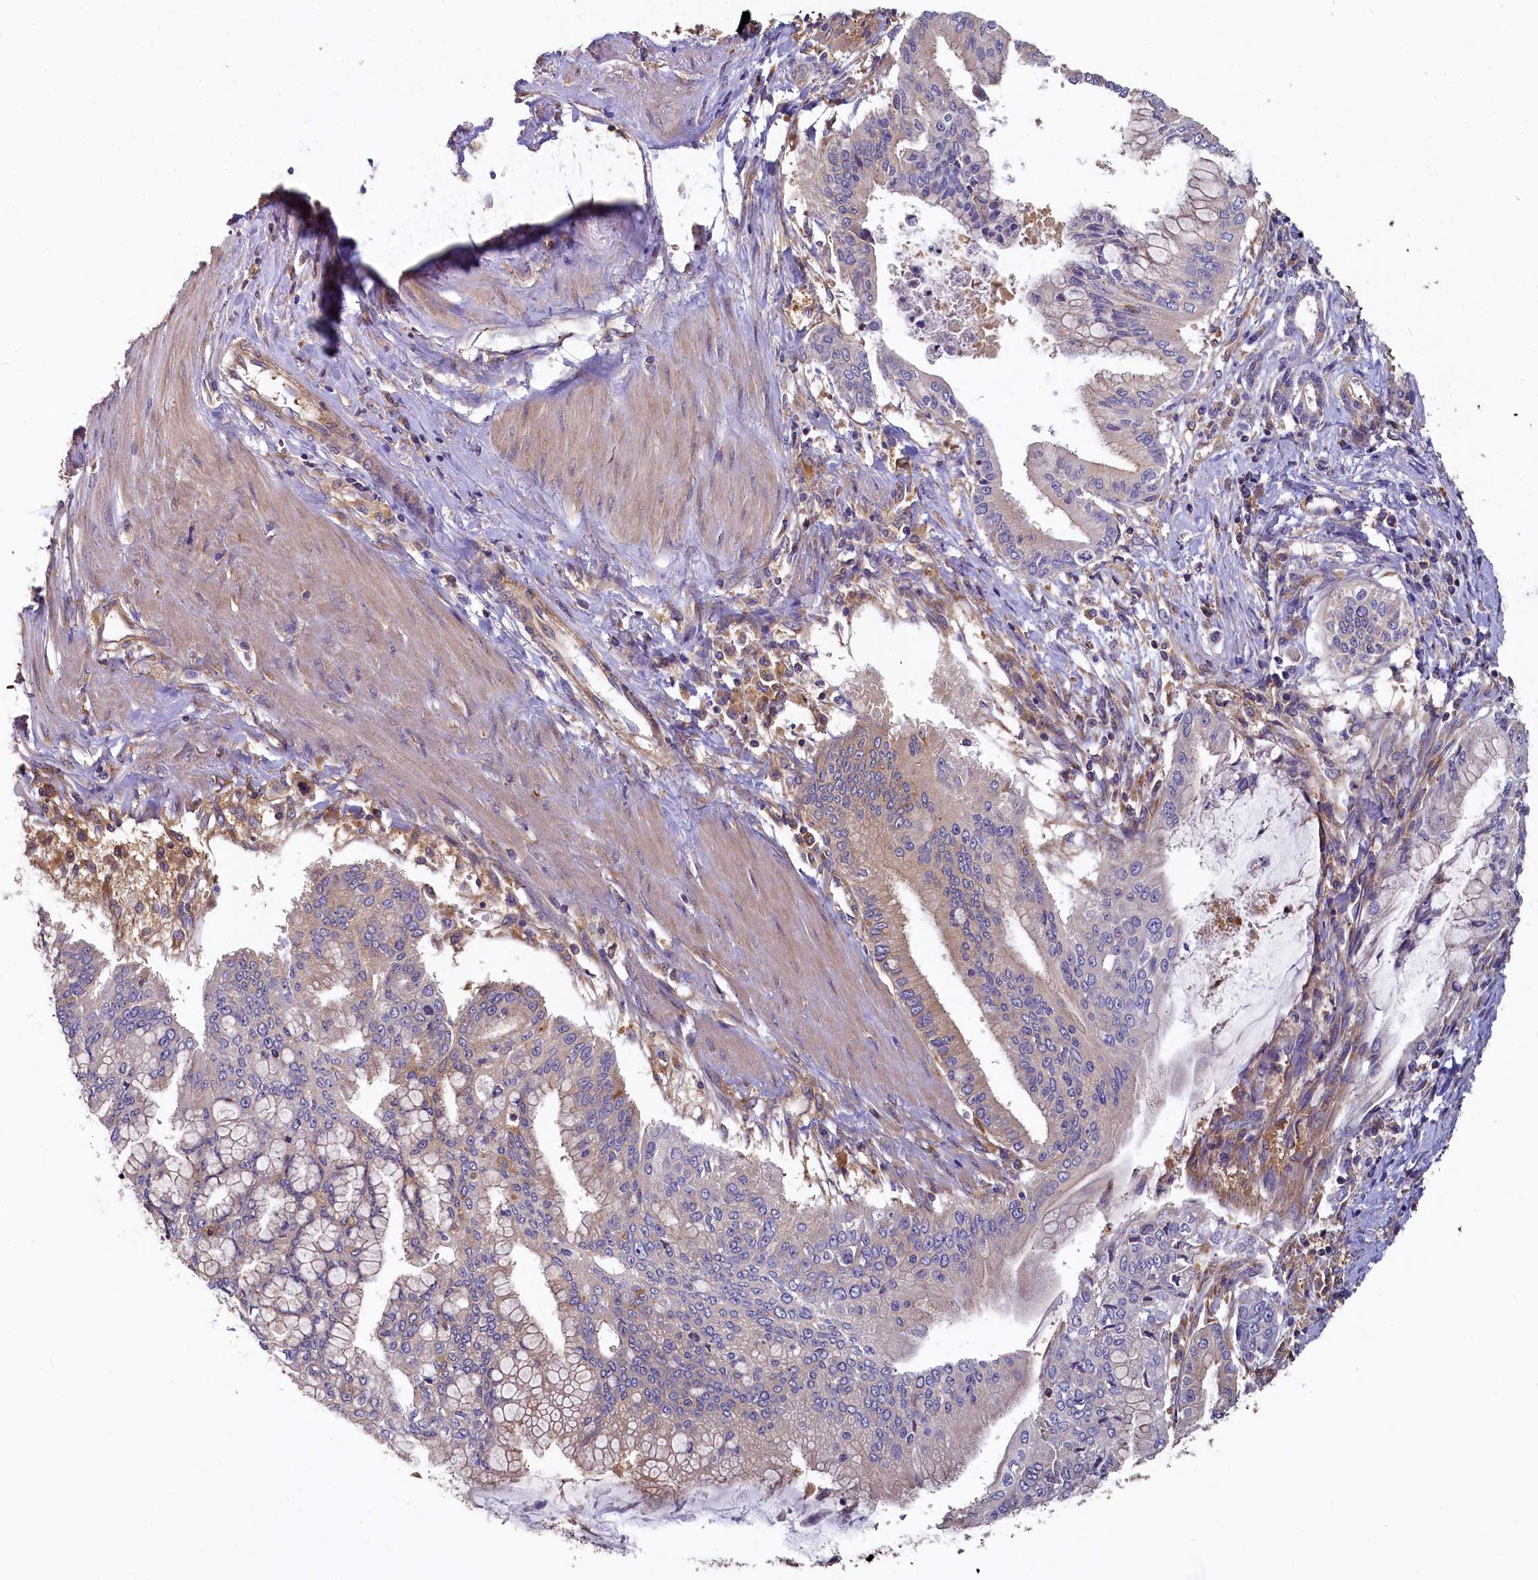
{"staining": {"intensity": "weak", "quantity": "<25%", "location": "cytoplasmic/membranous"}, "tissue": "pancreatic cancer", "cell_type": "Tumor cells", "image_type": "cancer", "snomed": [{"axis": "morphology", "description": "Adenocarcinoma, NOS"}, {"axis": "topography", "description": "Pancreas"}], "caption": "An immunohistochemistry micrograph of pancreatic cancer (adenocarcinoma) is shown. There is no staining in tumor cells of pancreatic cancer (adenocarcinoma).", "gene": "PPIP5K1", "patient": {"sex": "male", "age": 46}}